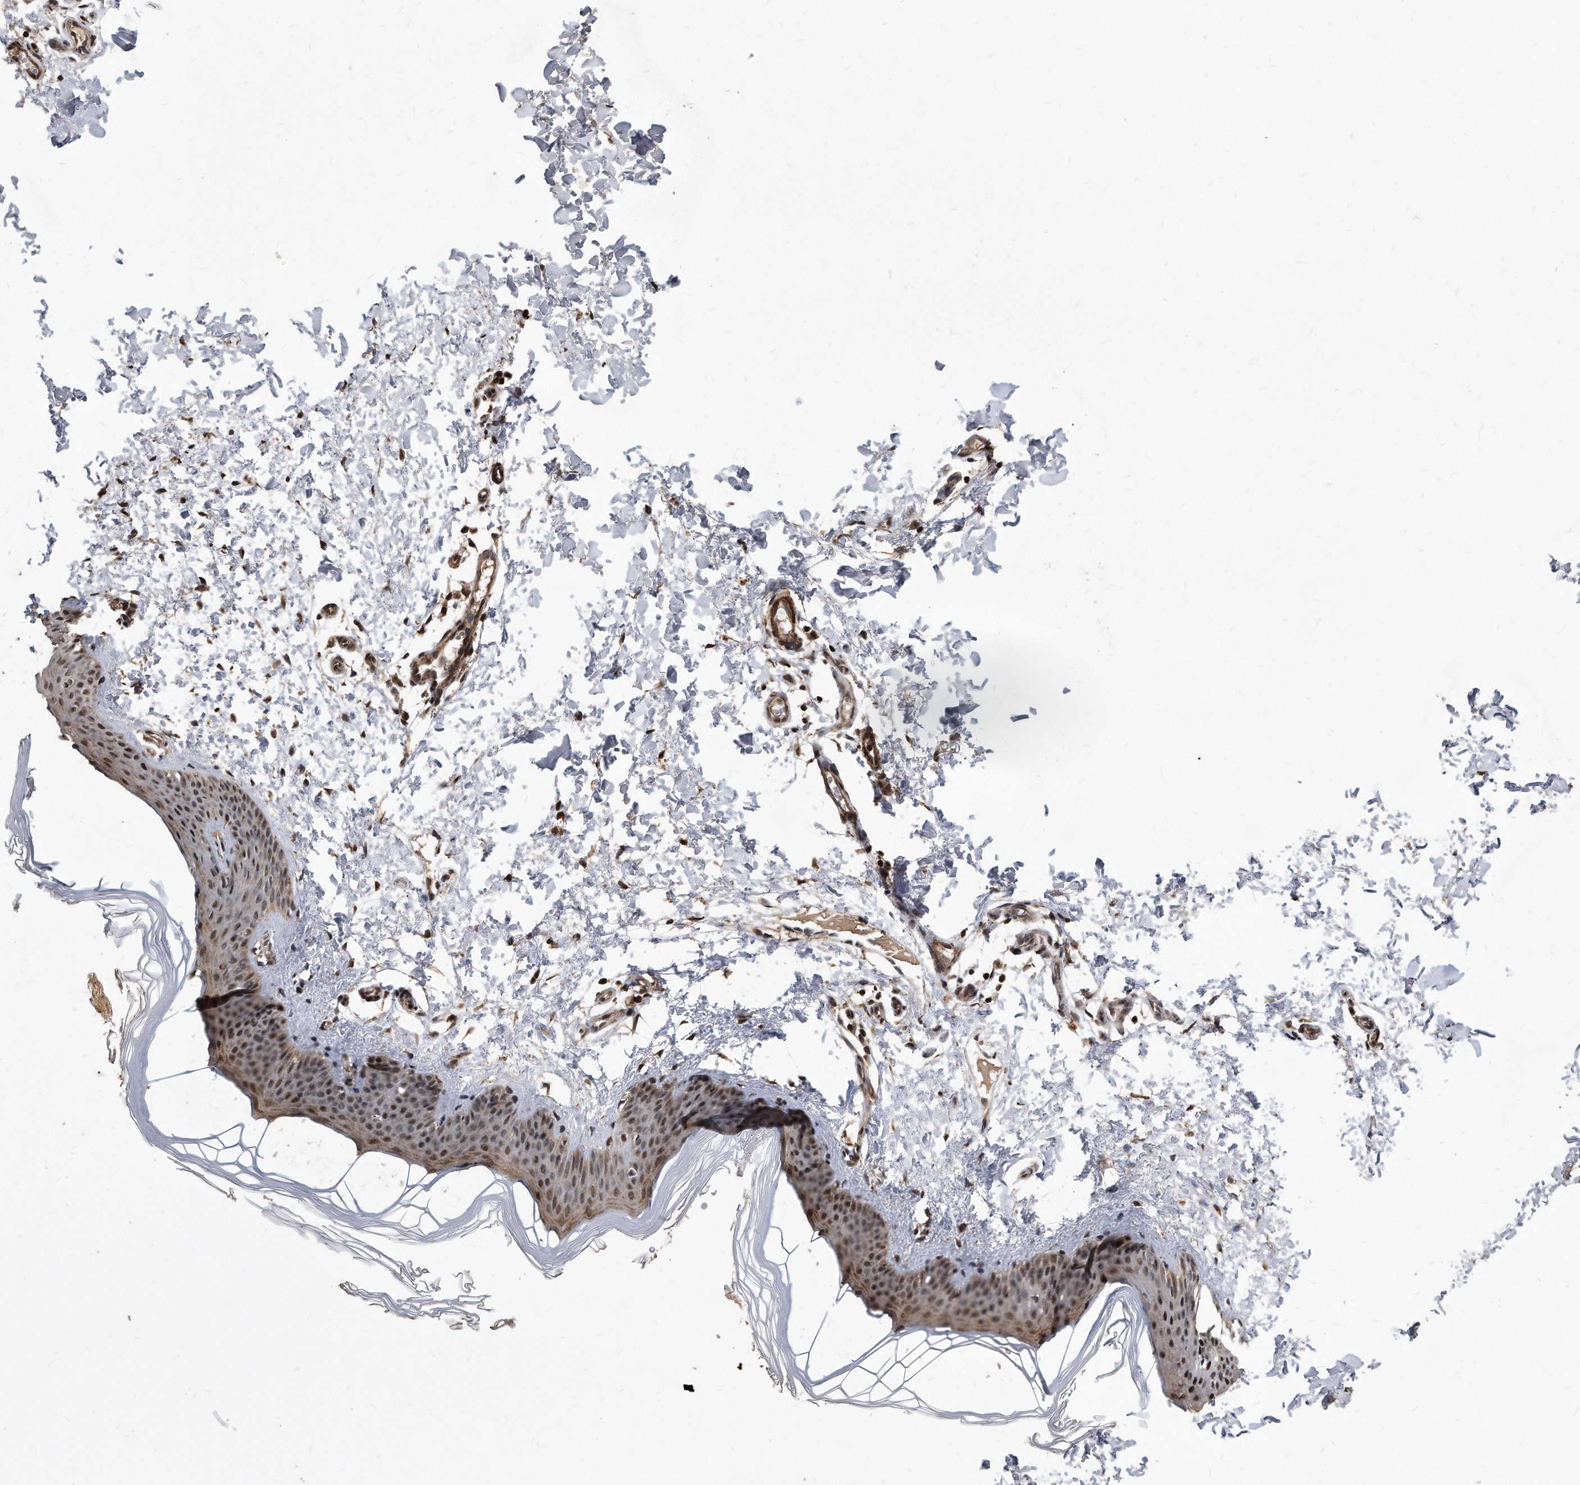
{"staining": {"intensity": "strong", "quantity": ">75%", "location": "cytoplasmic/membranous,nuclear"}, "tissue": "skin", "cell_type": "Fibroblasts", "image_type": "normal", "snomed": [{"axis": "morphology", "description": "Normal tissue, NOS"}, {"axis": "topography", "description": "Skin"}], "caption": "Immunohistochemical staining of benign skin demonstrates high levels of strong cytoplasmic/membranous,nuclear staining in about >75% of fibroblasts. (DAB IHC, brown staining for protein, blue staining for nuclei).", "gene": "DUSP22", "patient": {"sex": "female", "age": 27}}